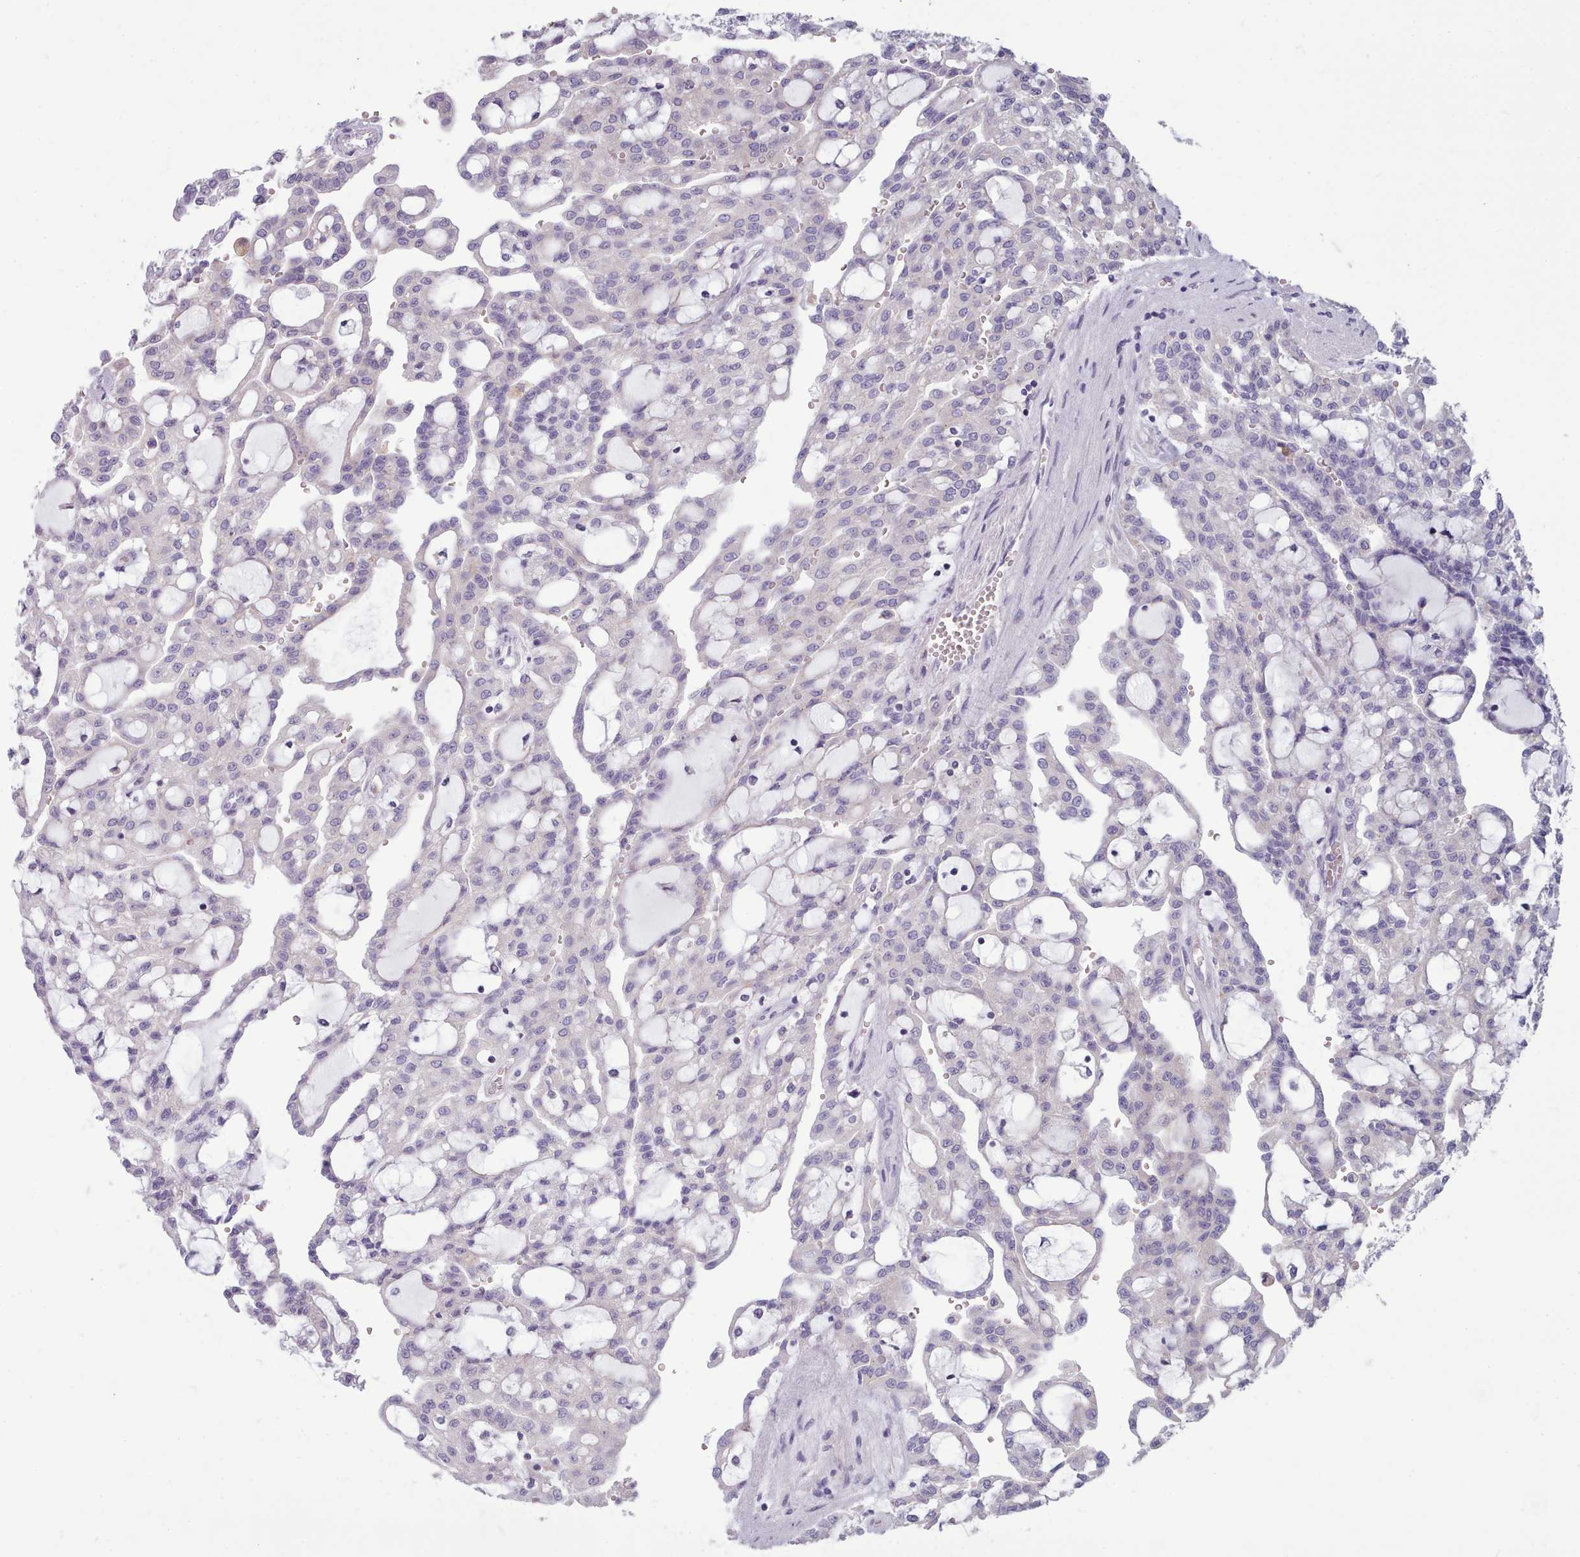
{"staining": {"intensity": "negative", "quantity": "none", "location": "none"}, "tissue": "renal cancer", "cell_type": "Tumor cells", "image_type": "cancer", "snomed": [{"axis": "morphology", "description": "Adenocarcinoma, NOS"}, {"axis": "topography", "description": "Kidney"}], "caption": "DAB (3,3'-diaminobenzidine) immunohistochemical staining of human renal adenocarcinoma displays no significant expression in tumor cells. Brightfield microscopy of immunohistochemistry (IHC) stained with DAB (3,3'-diaminobenzidine) (brown) and hematoxylin (blue), captured at high magnification.", "gene": "MYRFL", "patient": {"sex": "male", "age": 63}}